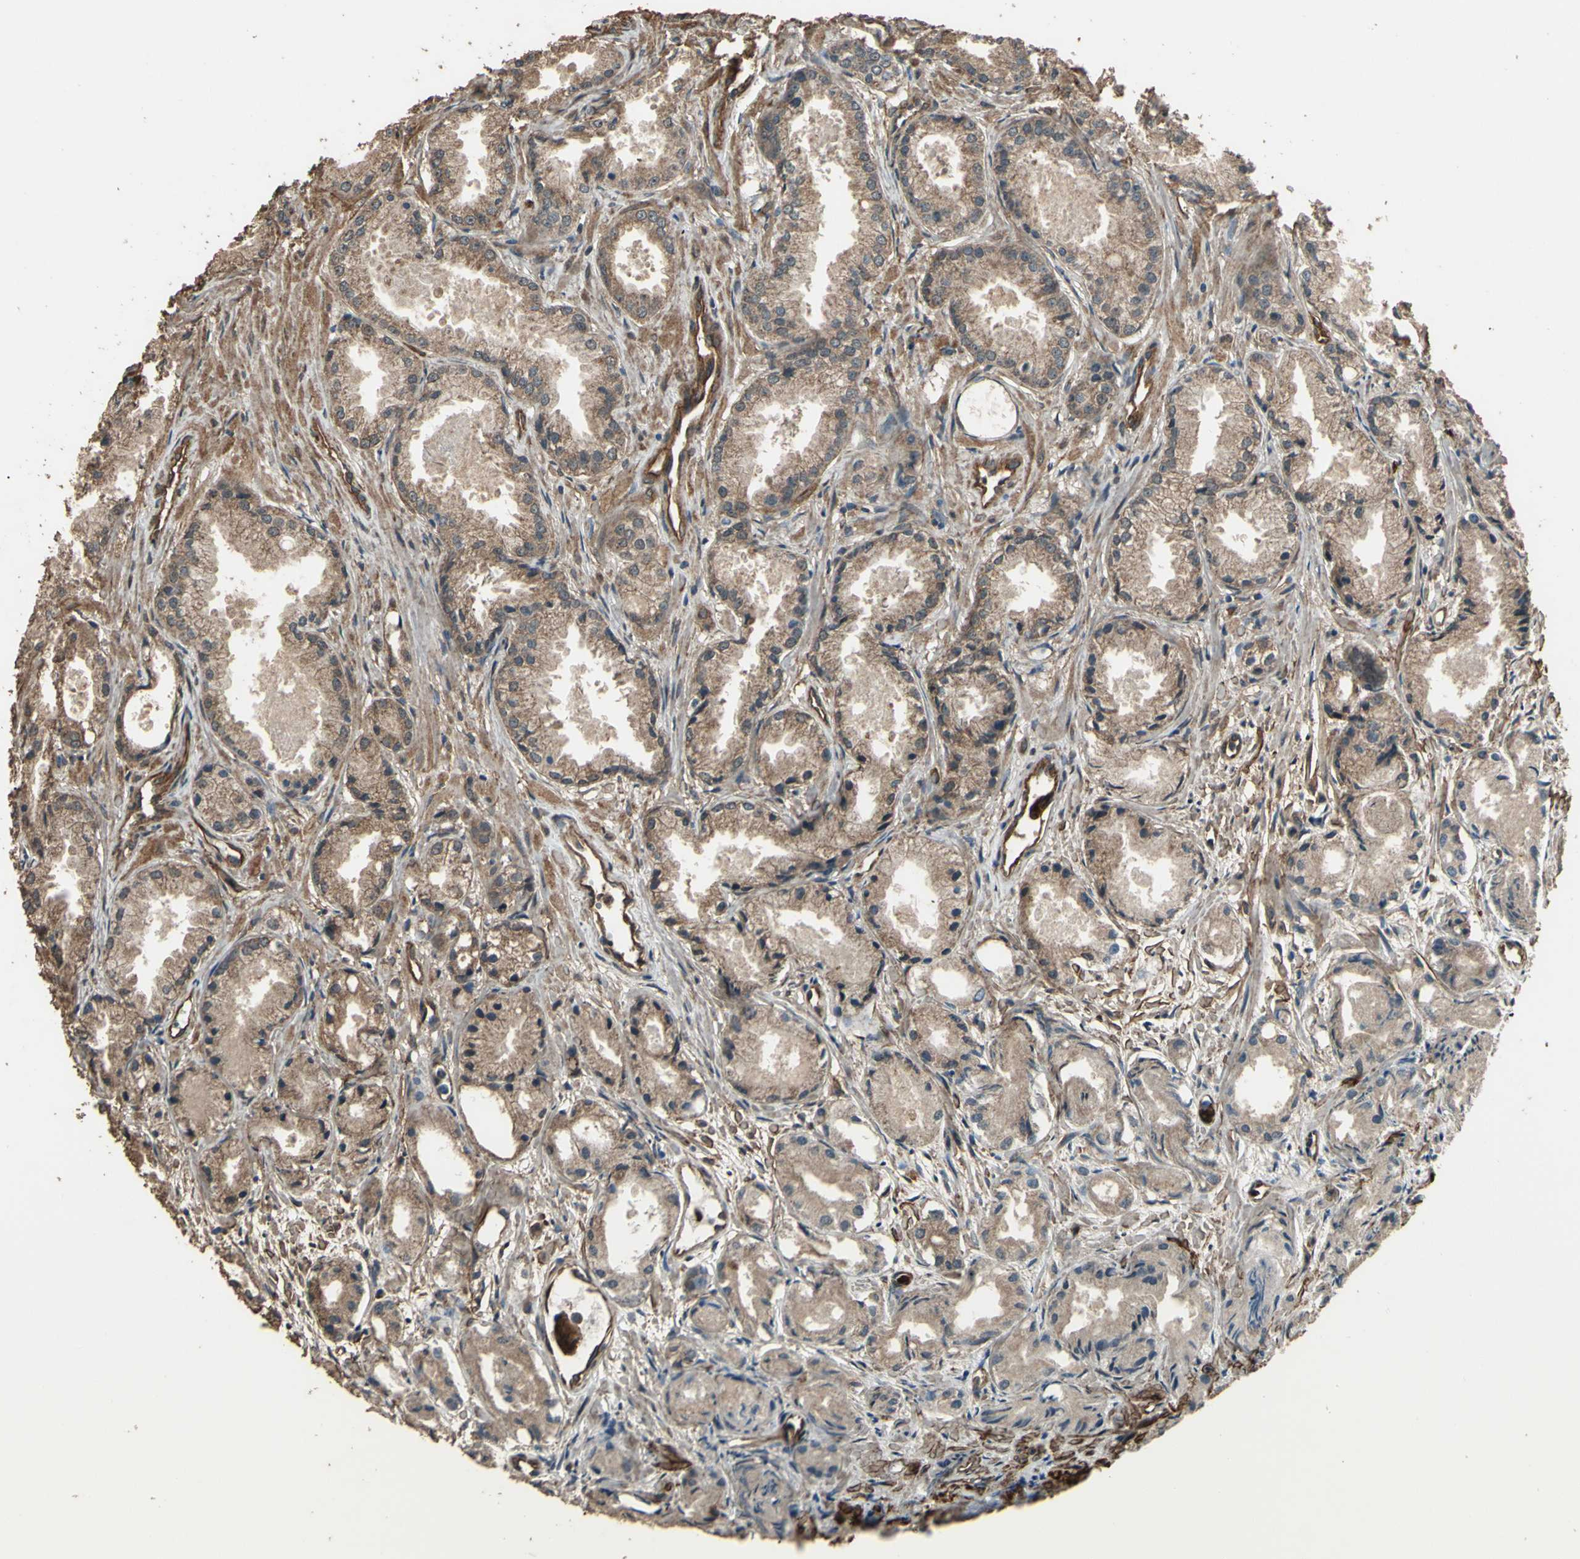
{"staining": {"intensity": "moderate", "quantity": ">75%", "location": "cytoplasmic/membranous"}, "tissue": "prostate cancer", "cell_type": "Tumor cells", "image_type": "cancer", "snomed": [{"axis": "morphology", "description": "Adenocarcinoma, Low grade"}, {"axis": "topography", "description": "Prostate"}], "caption": "A medium amount of moderate cytoplasmic/membranous positivity is present in about >75% of tumor cells in prostate cancer tissue. The protein of interest is shown in brown color, while the nuclei are stained blue.", "gene": "TSPO", "patient": {"sex": "male", "age": 72}}